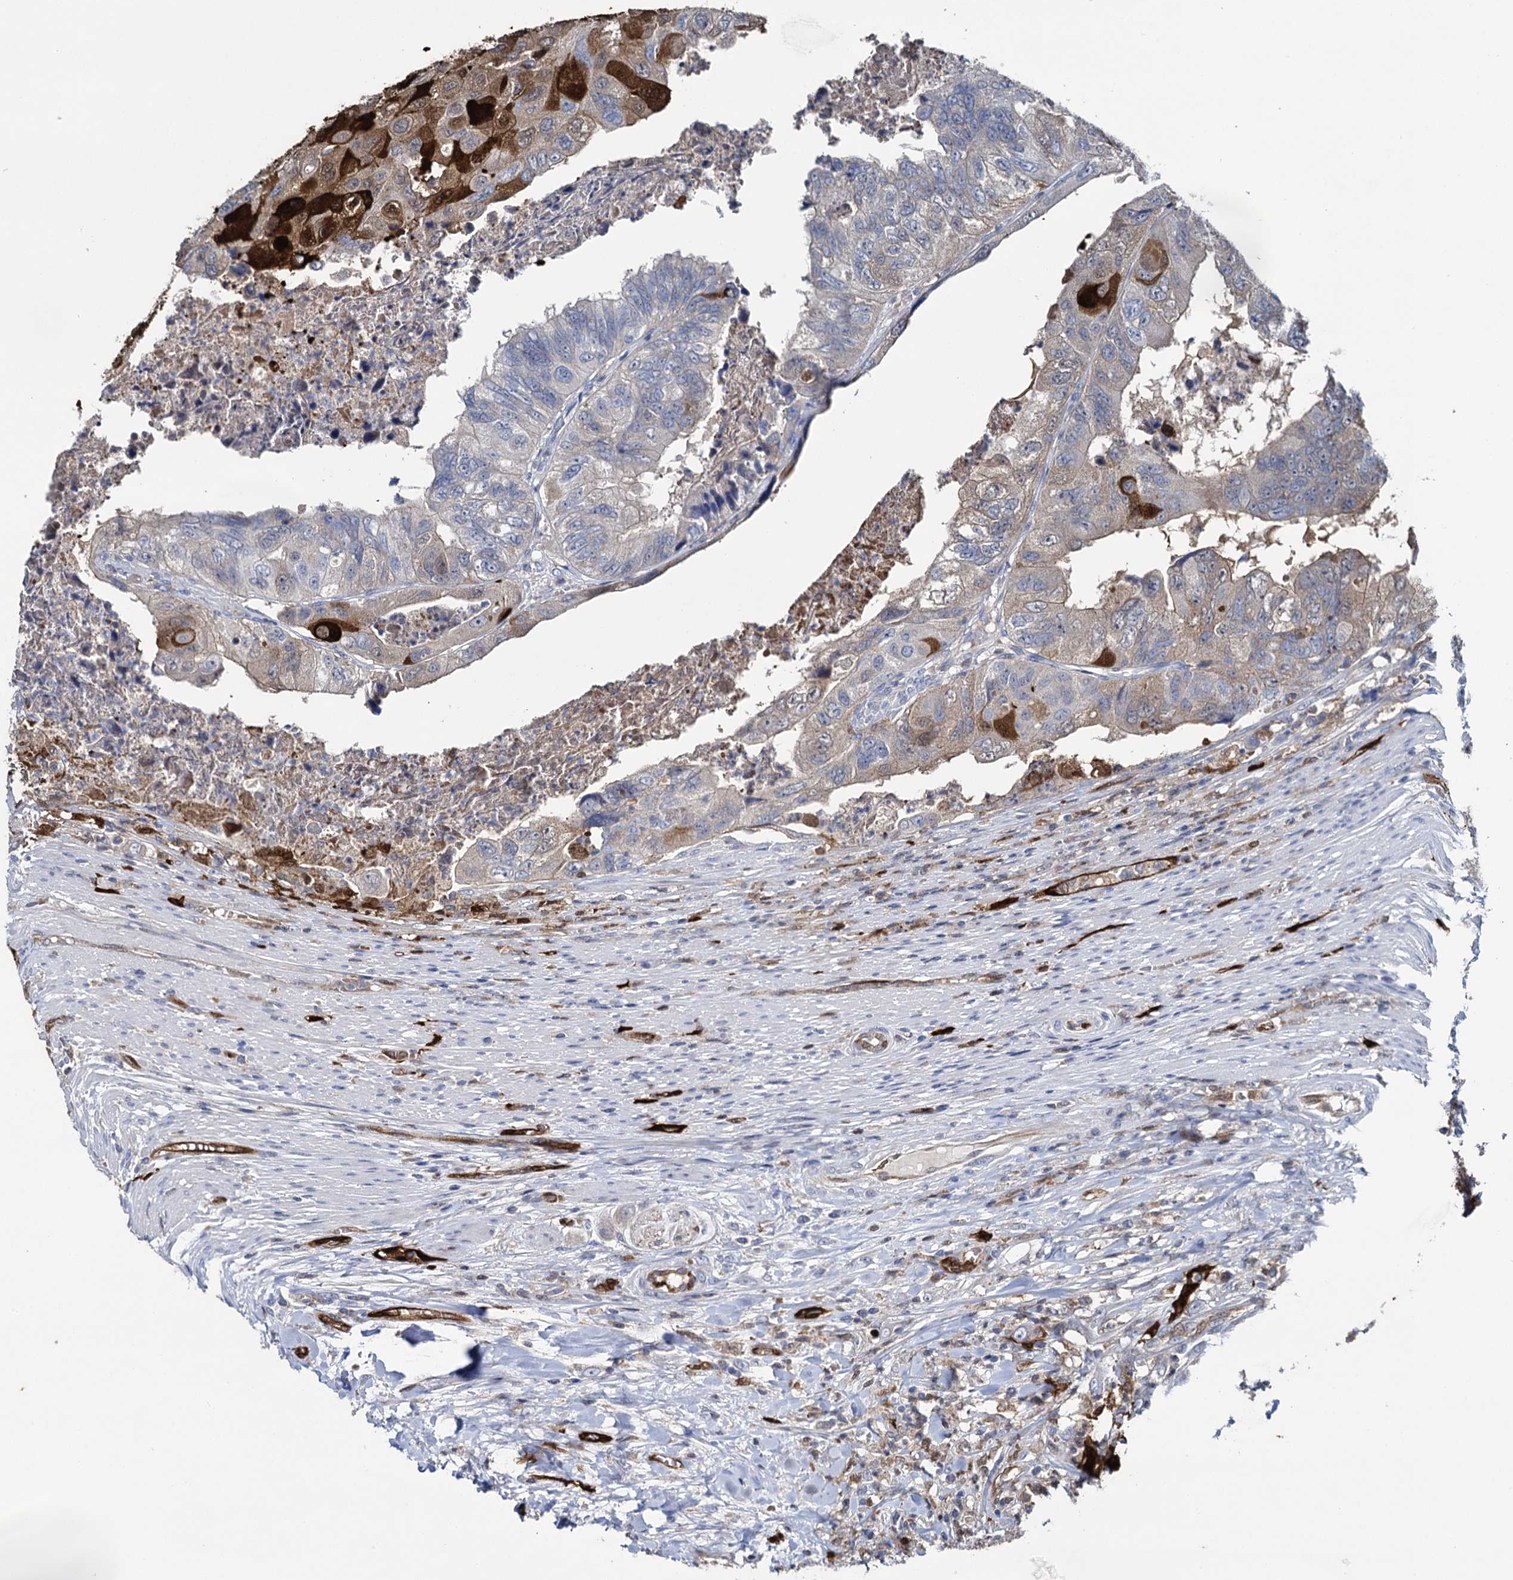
{"staining": {"intensity": "strong", "quantity": "<25%", "location": "cytoplasmic/membranous,nuclear"}, "tissue": "colorectal cancer", "cell_type": "Tumor cells", "image_type": "cancer", "snomed": [{"axis": "morphology", "description": "Adenocarcinoma, NOS"}, {"axis": "topography", "description": "Rectum"}], "caption": "Adenocarcinoma (colorectal) was stained to show a protein in brown. There is medium levels of strong cytoplasmic/membranous and nuclear expression in about <25% of tumor cells.", "gene": "FABP5", "patient": {"sex": "male", "age": 63}}